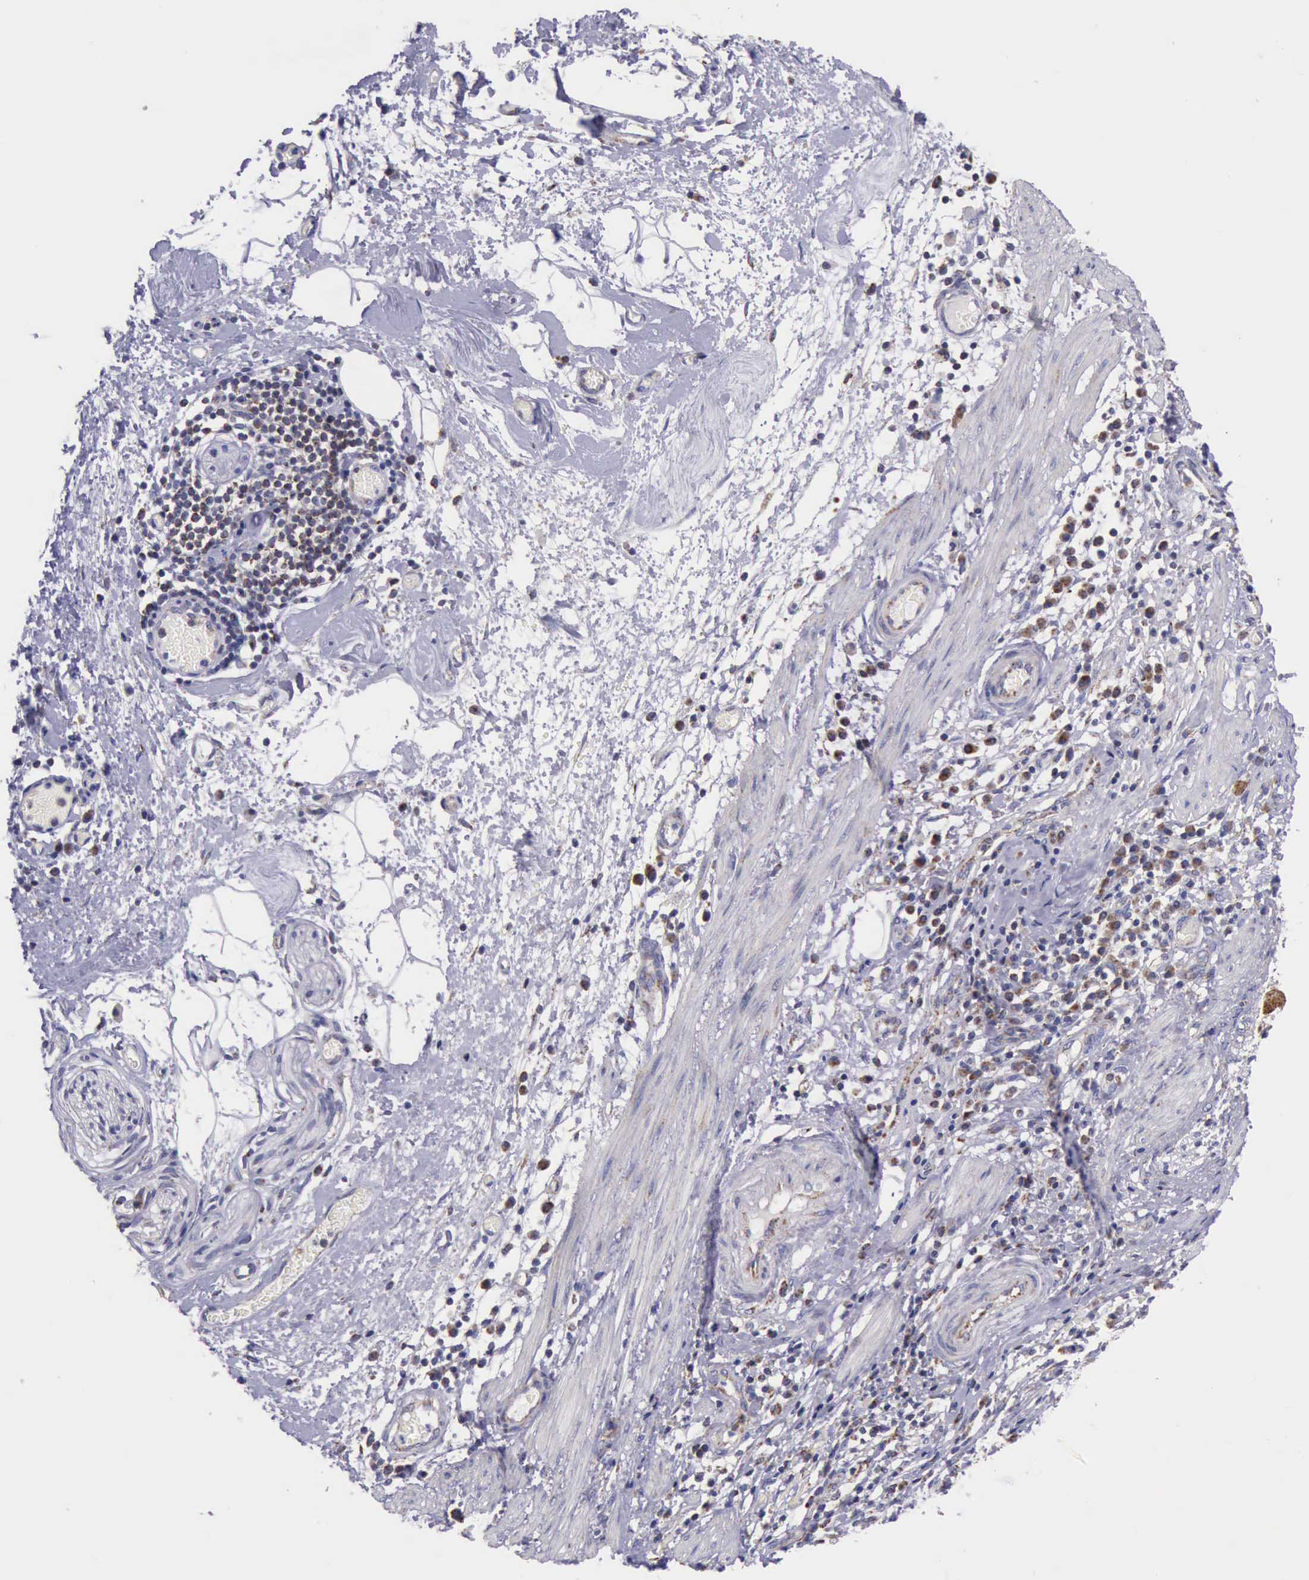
{"staining": {"intensity": "moderate", "quantity": ">75%", "location": "cytoplasmic/membranous"}, "tissue": "stomach cancer", "cell_type": "Tumor cells", "image_type": "cancer", "snomed": [{"axis": "morphology", "description": "Adenocarcinoma, NOS"}, {"axis": "topography", "description": "Stomach, lower"}], "caption": "Tumor cells reveal medium levels of moderate cytoplasmic/membranous staining in approximately >75% of cells in adenocarcinoma (stomach).", "gene": "TXN2", "patient": {"sex": "female", "age": 86}}